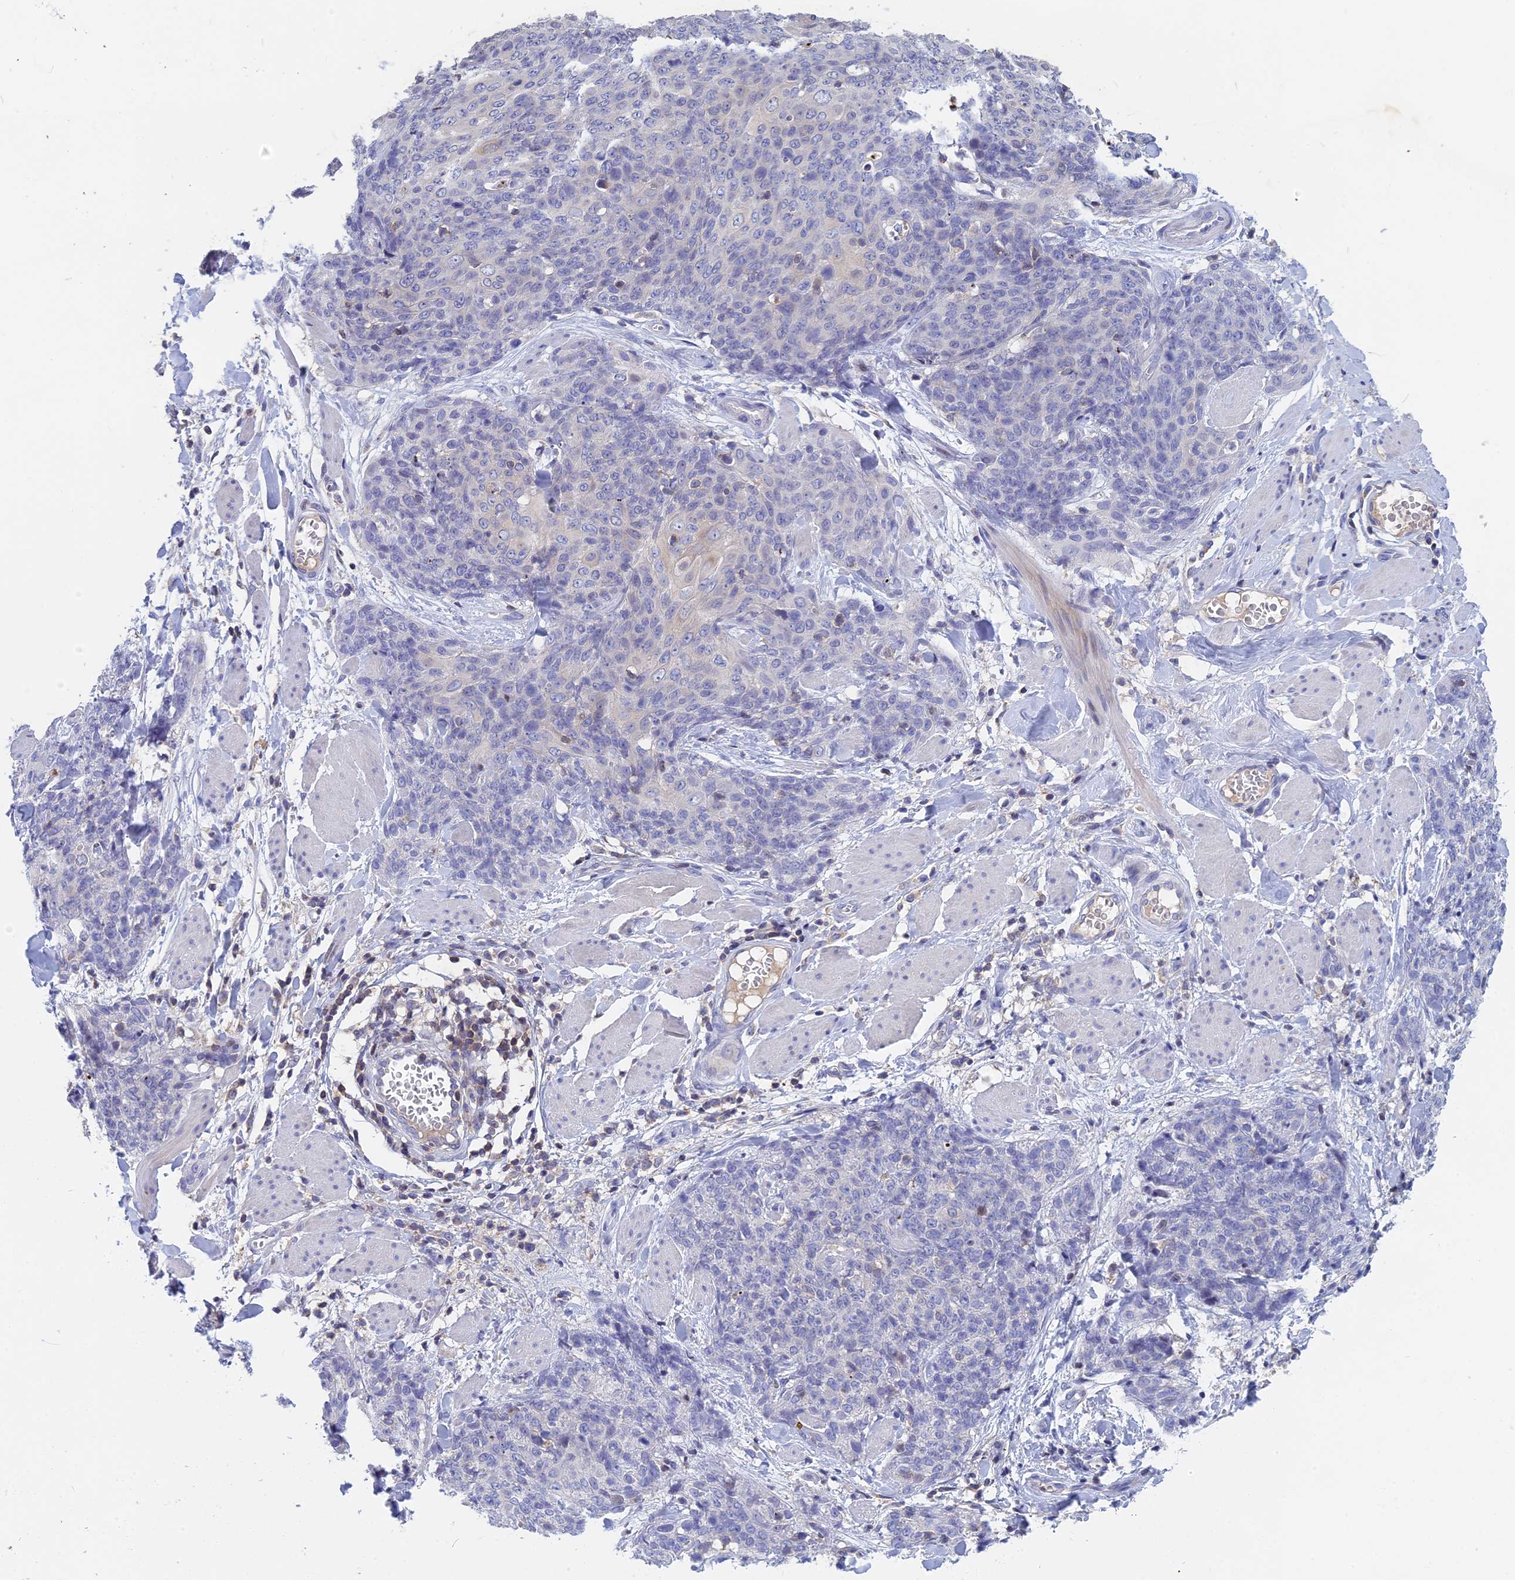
{"staining": {"intensity": "negative", "quantity": "none", "location": "none"}, "tissue": "skin cancer", "cell_type": "Tumor cells", "image_type": "cancer", "snomed": [{"axis": "morphology", "description": "Squamous cell carcinoma, NOS"}, {"axis": "topography", "description": "Skin"}, {"axis": "topography", "description": "Vulva"}], "caption": "Image shows no significant protein positivity in tumor cells of skin cancer.", "gene": "ACP7", "patient": {"sex": "female", "age": 85}}